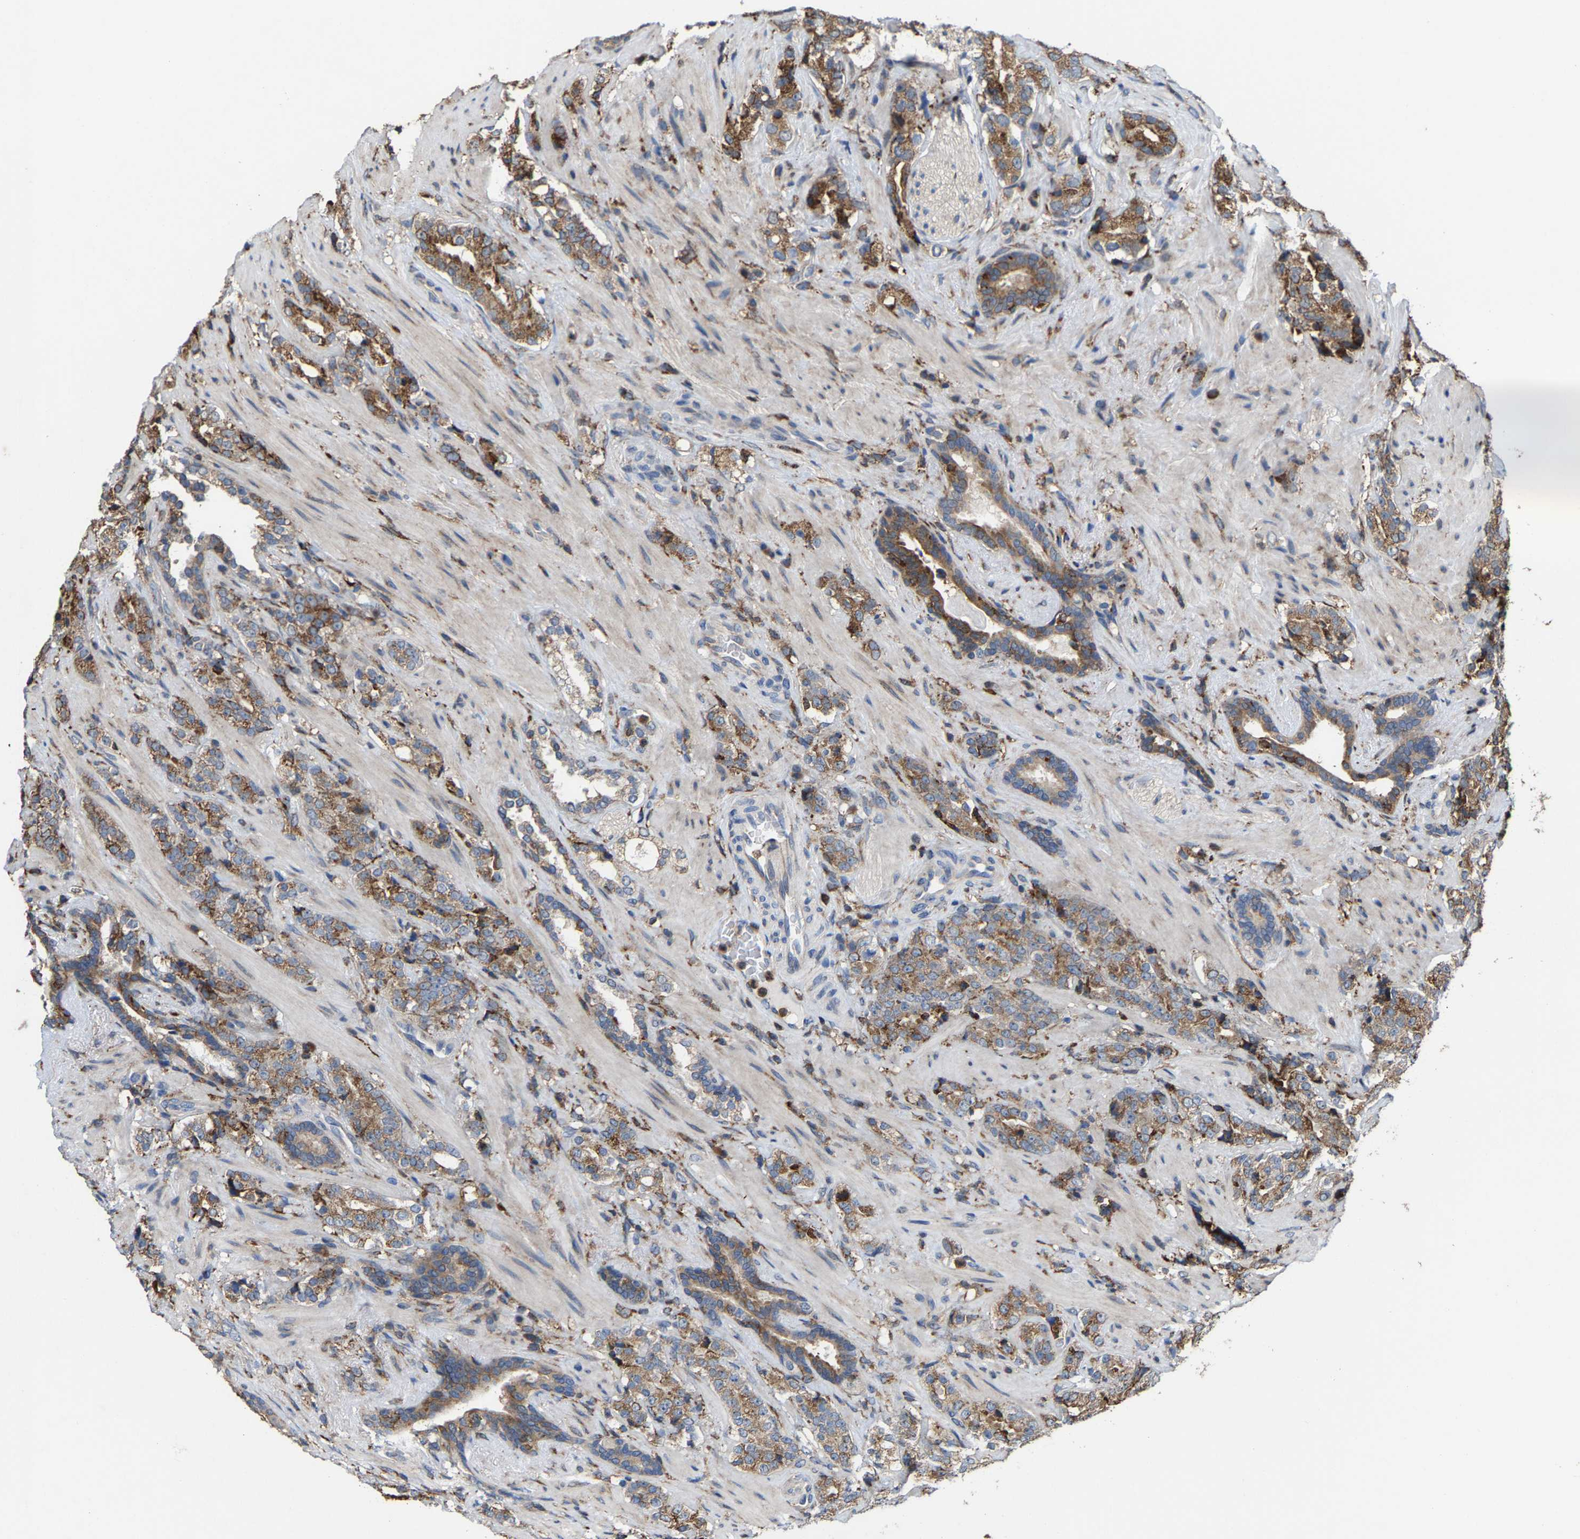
{"staining": {"intensity": "moderate", "quantity": ">75%", "location": "cytoplasmic/membranous"}, "tissue": "prostate cancer", "cell_type": "Tumor cells", "image_type": "cancer", "snomed": [{"axis": "morphology", "description": "Adenocarcinoma, High grade"}, {"axis": "topography", "description": "Prostate"}], "caption": "Brown immunohistochemical staining in human prostate high-grade adenocarcinoma shows moderate cytoplasmic/membranous positivity in about >75% of tumor cells. (DAB IHC with brightfield microscopy, high magnification).", "gene": "FGD3", "patient": {"sex": "male", "age": 71}}